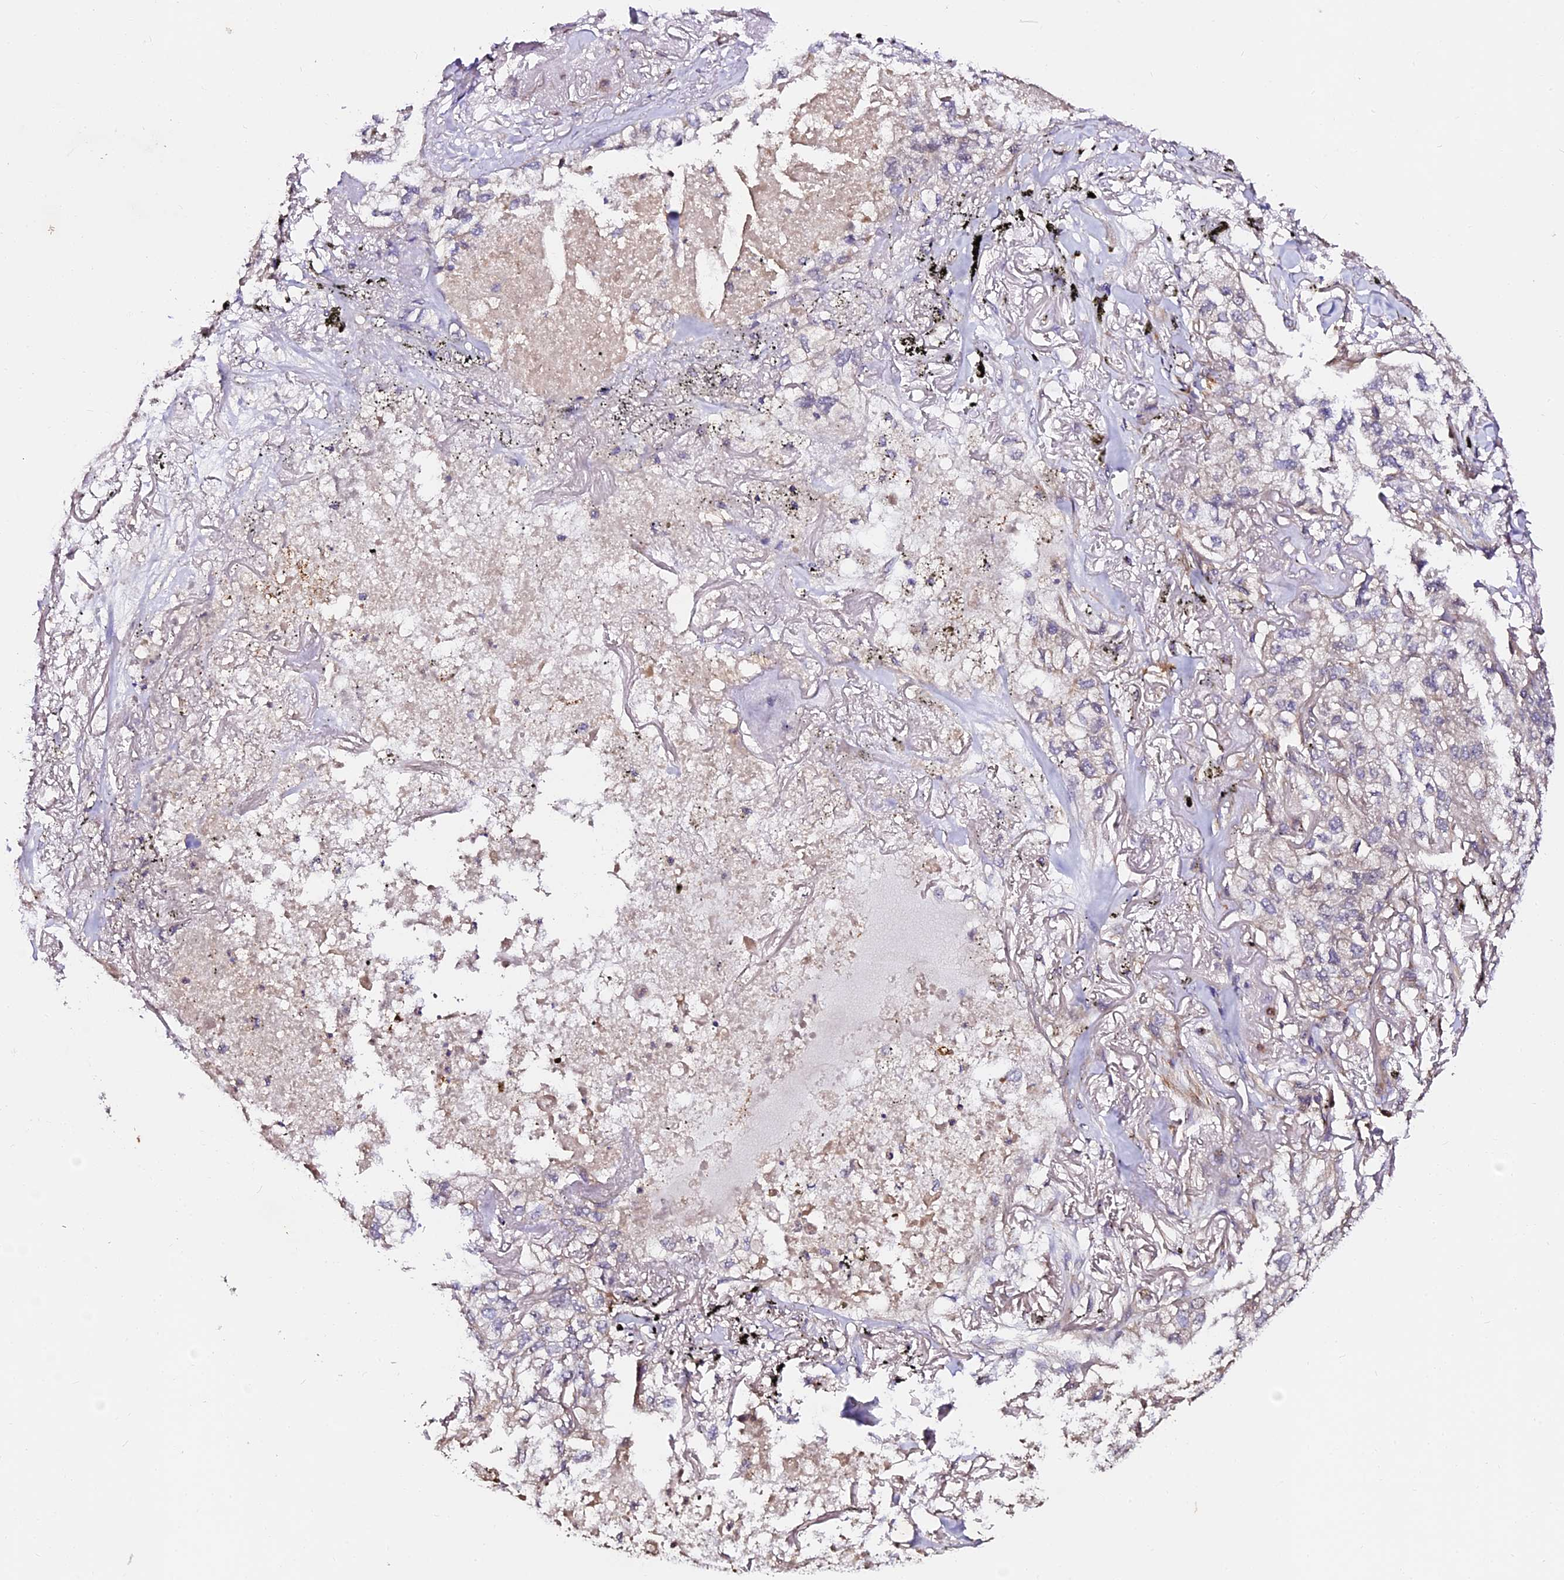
{"staining": {"intensity": "negative", "quantity": "none", "location": "none"}, "tissue": "lung cancer", "cell_type": "Tumor cells", "image_type": "cancer", "snomed": [{"axis": "morphology", "description": "Adenocarcinoma, NOS"}, {"axis": "topography", "description": "Lung"}], "caption": "IHC of lung adenocarcinoma shows no expression in tumor cells.", "gene": "TDO2", "patient": {"sex": "male", "age": 65}}